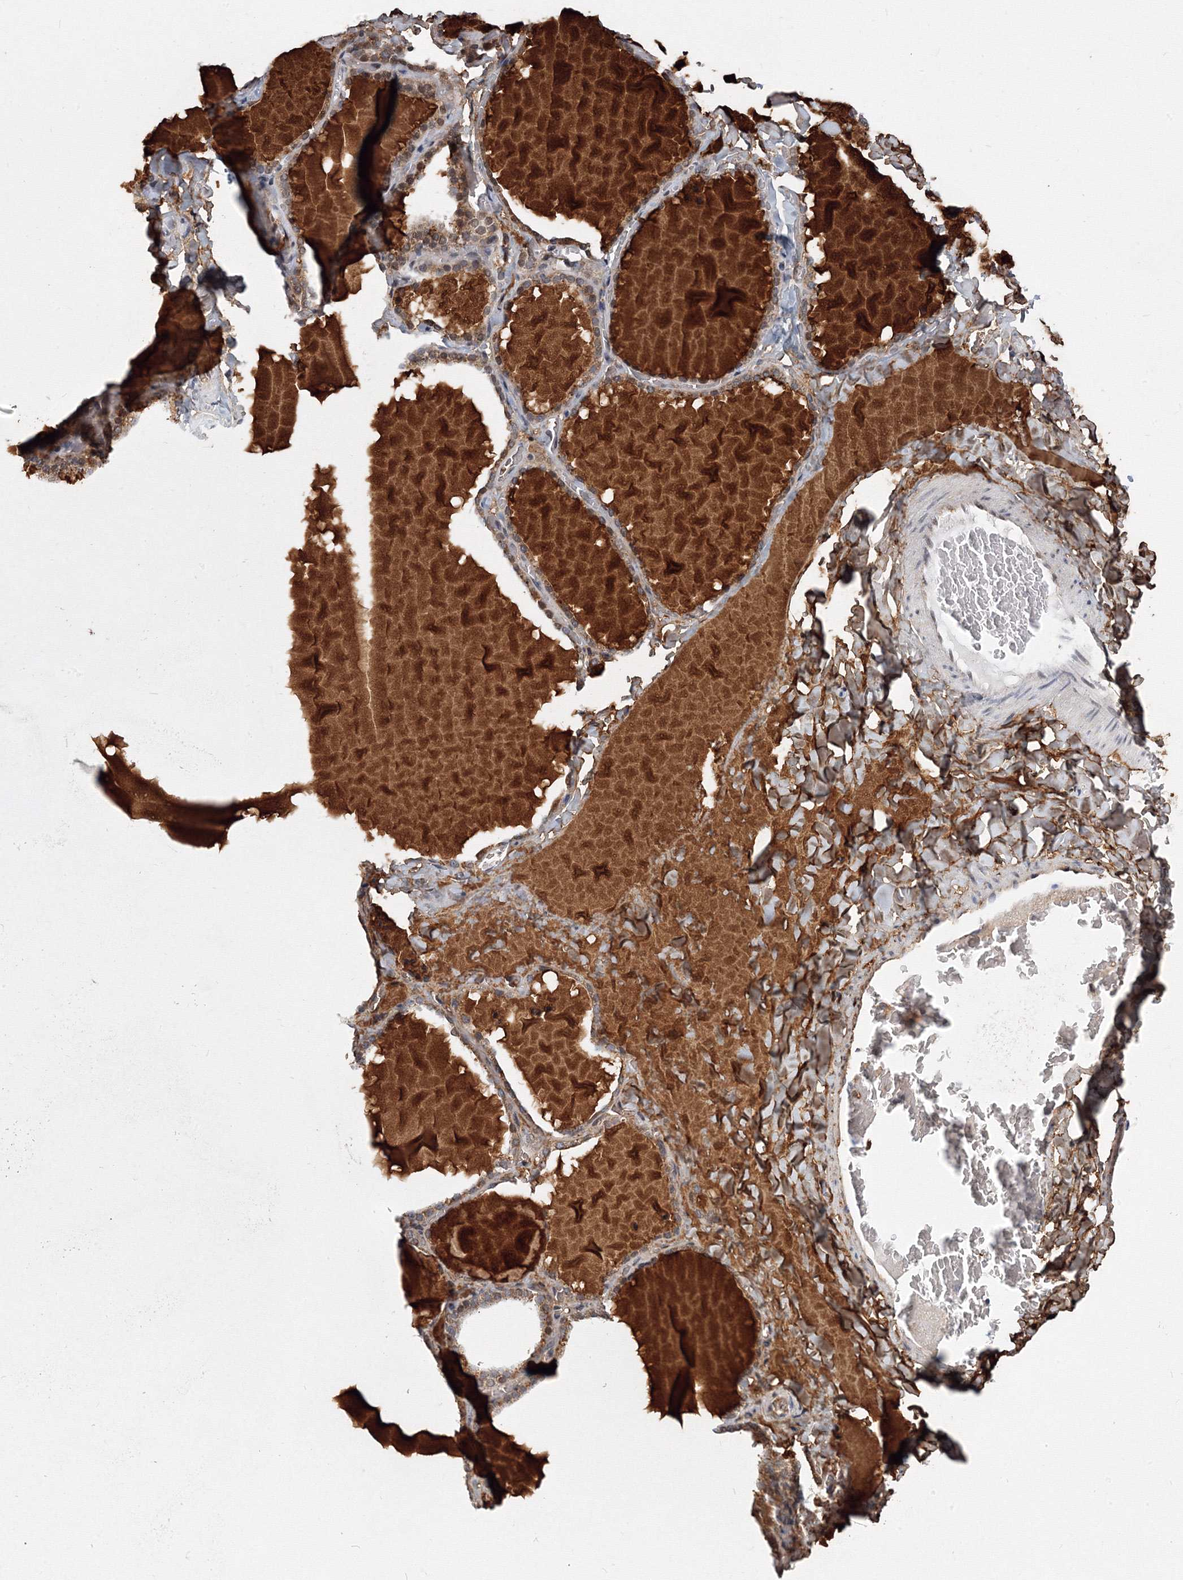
{"staining": {"intensity": "strong", "quantity": ">75%", "location": "cytoplasmic/membranous"}, "tissue": "thyroid gland", "cell_type": "Glandular cells", "image_type": "normal", "snomed": [{"axis": "morphology", "description": "Normal tissue, NOS"}, {"axis": "topography", "description": "Thyroid gland"}], "caption": "Thyroid gland stained with DAB immunohistochemistry (IHC) exhibits high levels of strong cytoplasmic/membranous expression in approximately >75% of glandular cells. (Stains: DAB in brown, nuclei in blue, Microscopy: brightfield microscopy at high magnification).", "gene": "GPN1", "patient": {"sex": "female", "age": 22}}